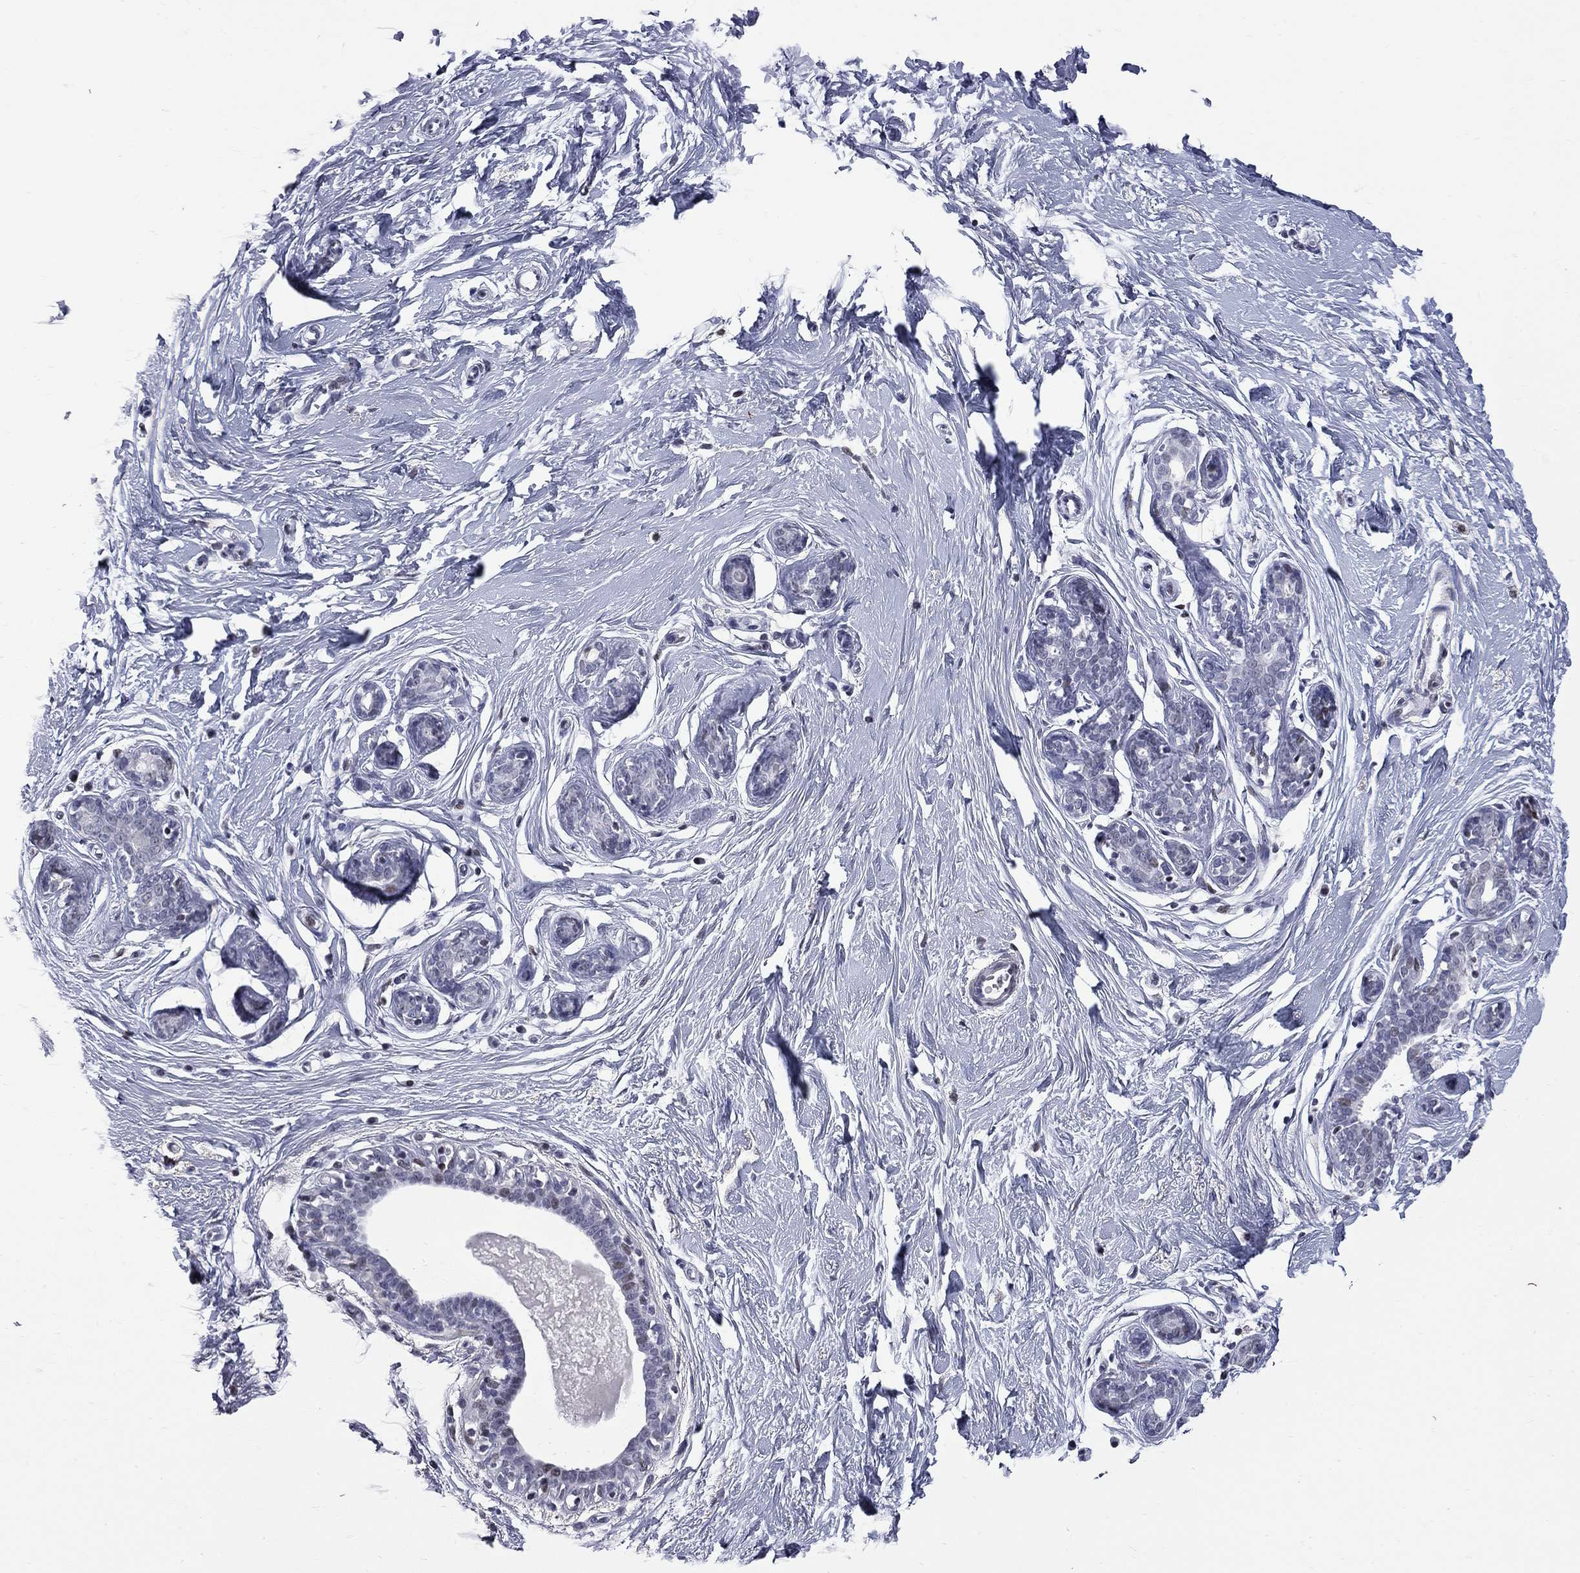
{"staining": {"intensity": "negative", "quantity": "none", "location": "none"}, "tissue": "breast", "cell_type": "Adipocytes", "image_type": "normal", "snomed": [{"axis": "morphology", "description": "Normal tissue, NOS"}, {"axis": "topography", "description": "Breast"}], "caption": "Benign breast was stained to show a protein in brown. There is no significant staining in adipocytes. (DAB (3,3'-diaminobenzidine) immunohistochemistry with hematoxylin counter stain).", "gene": "ZNF154", "patient": {"sex": "female", "age": 37}}